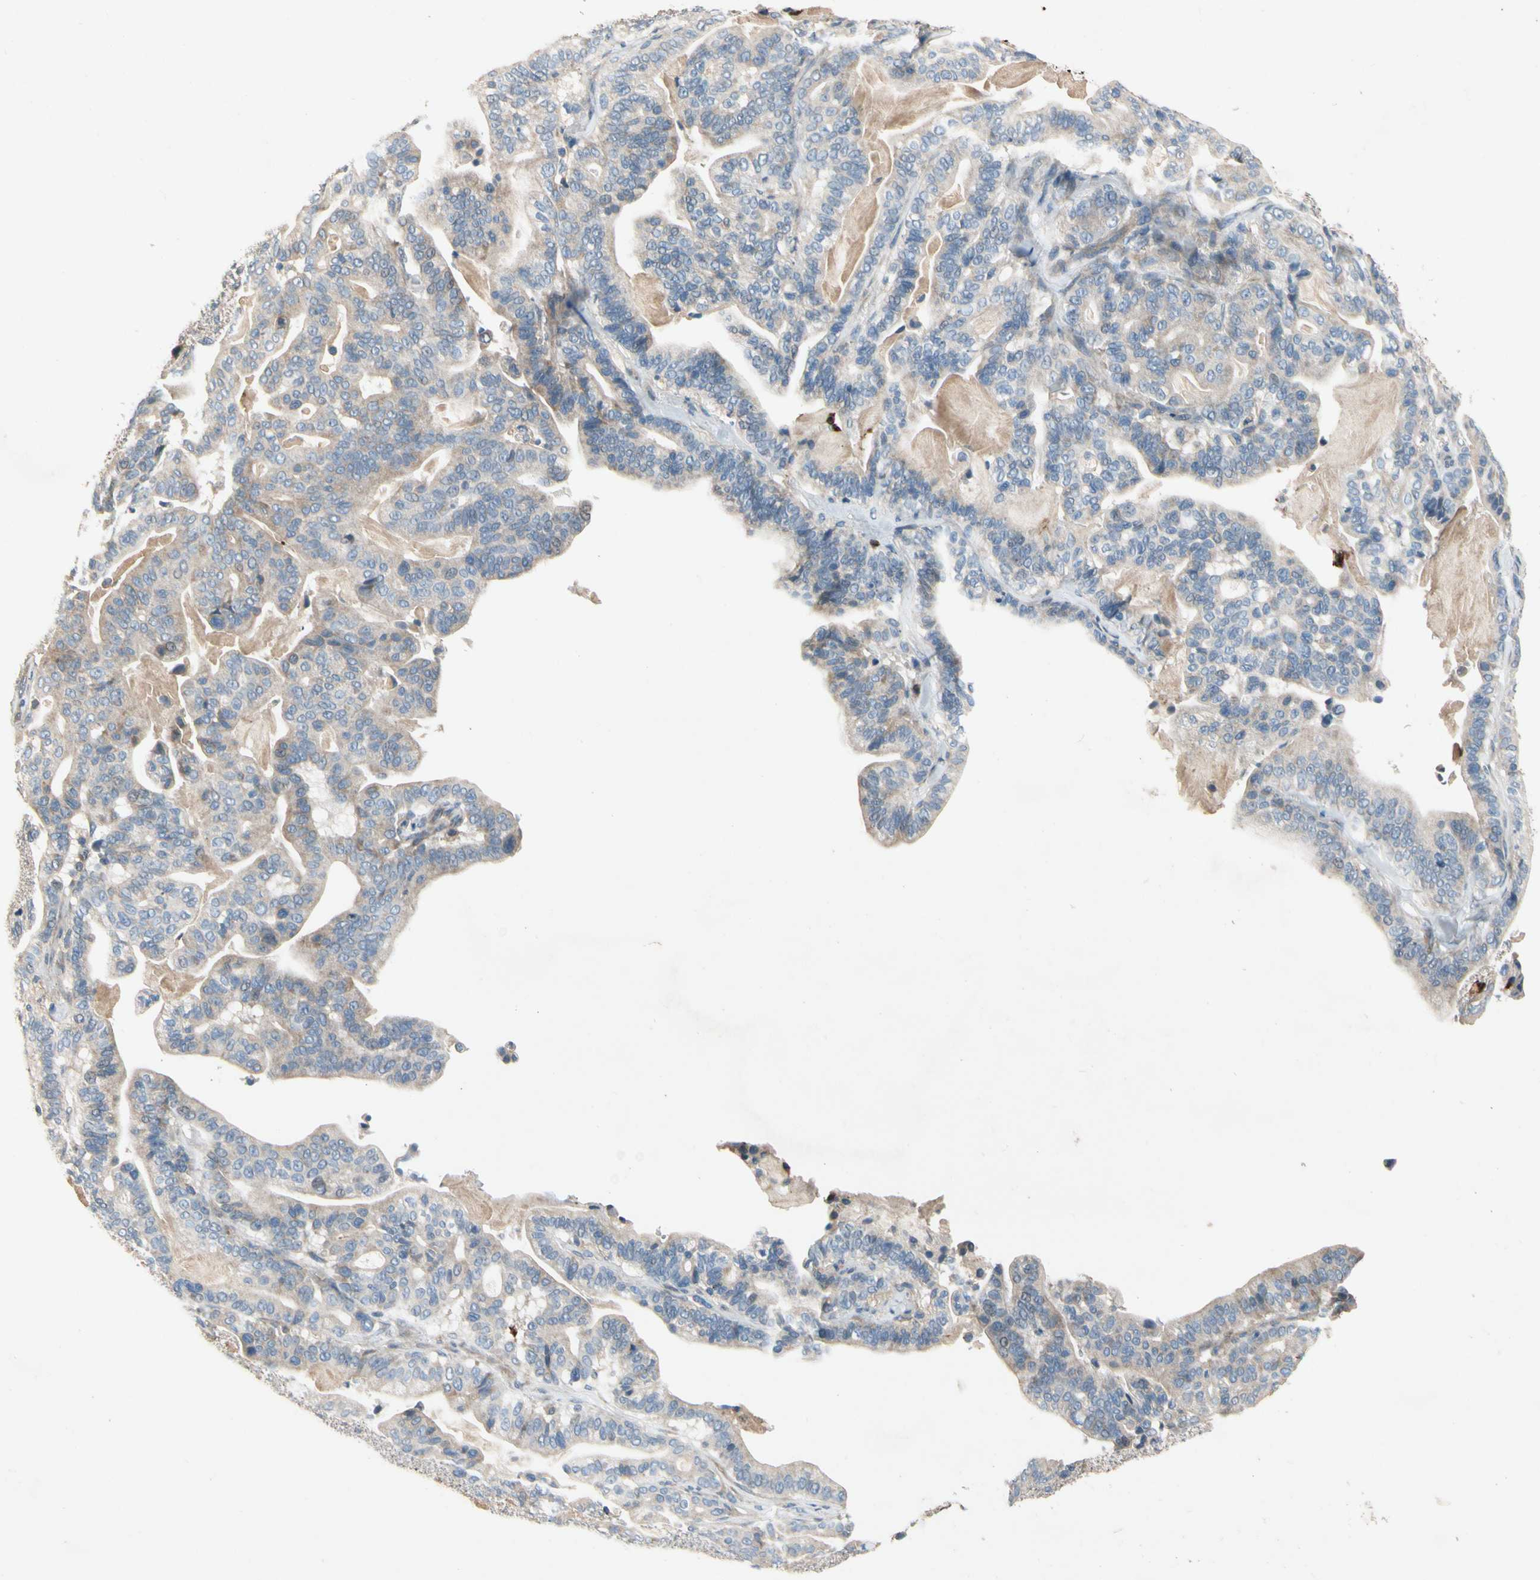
{"staining": {"intensity": "weak", "quantity": "25%-75%", "location": "cytoplasmic/membranous"}, "tissue": "pancreatic cancer", "cell_type": "Tumor cells", "image_type": "cancer", "snomed": [{"axis": "morphology", "description": "Adenocarcinoma, NOS"}, {"axis": "topography", "description": "Pancreas"}], "caption": "Adenocarcinoma (pancreatic) stained for a protein demonstrates weak cytoplasmic/membranous positivity in tumor cells.", "gene": "SIGLEC5", "patient": {"sex": "male", "age": 63}}